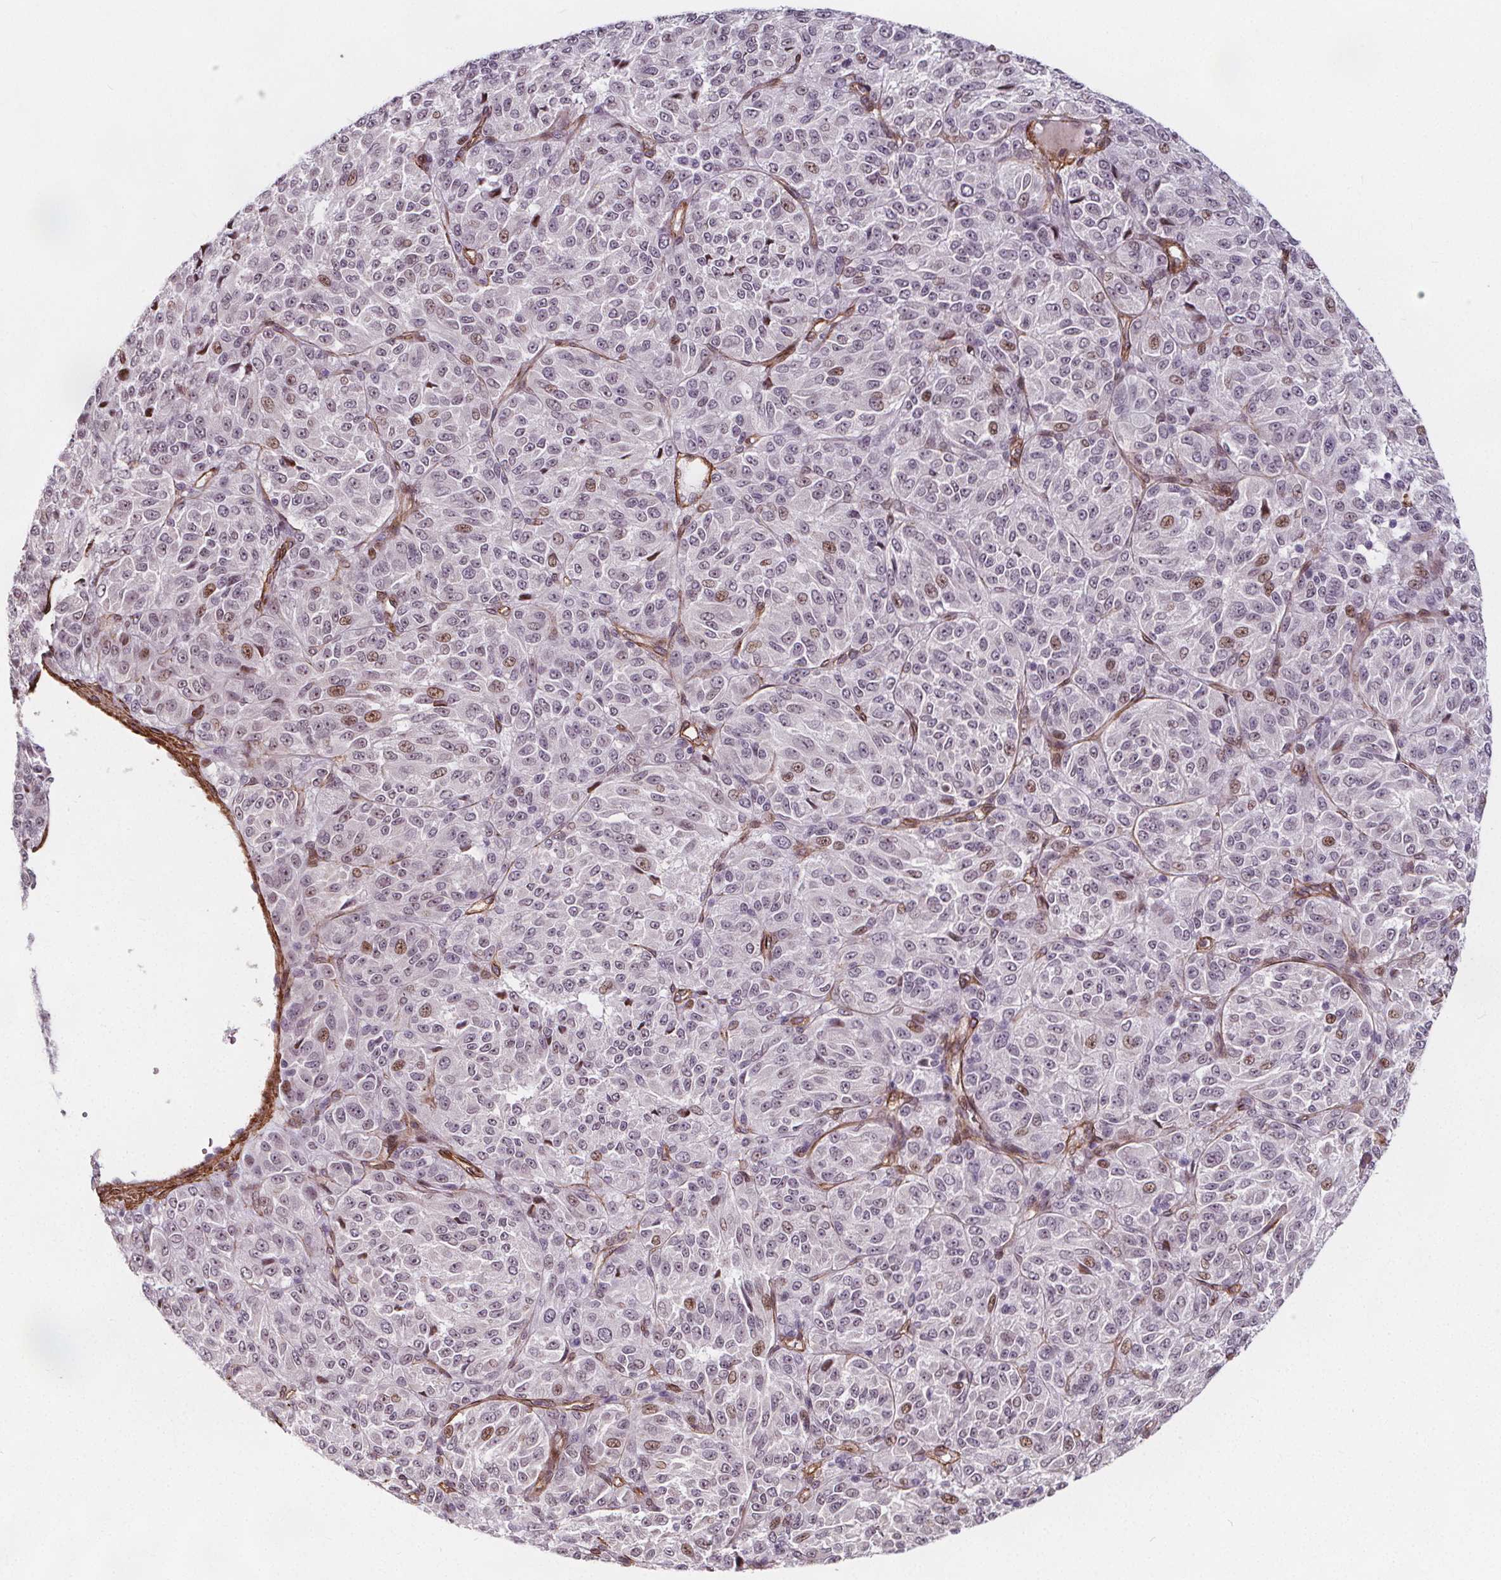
{"staining": {"intensity": "moderate", "quantity": "<25%", "location": "nuclear"}, "tissue": "melanoma", "cell_type": "Tumor cells", "image_type": "cancer", "snomed": [{"axis": "morphology", "description": "Malignant melanoma, Metastatic site"}, {"axis": "topography", "description": "Brain"}], "caption": "The immunohistochemical stain highlights moderate nuclear expression in tumor cells of malignant melanoma (metastatic site) tissue.", "gene": "HAS1", "patient": {"sex": "female", "age": 56}}